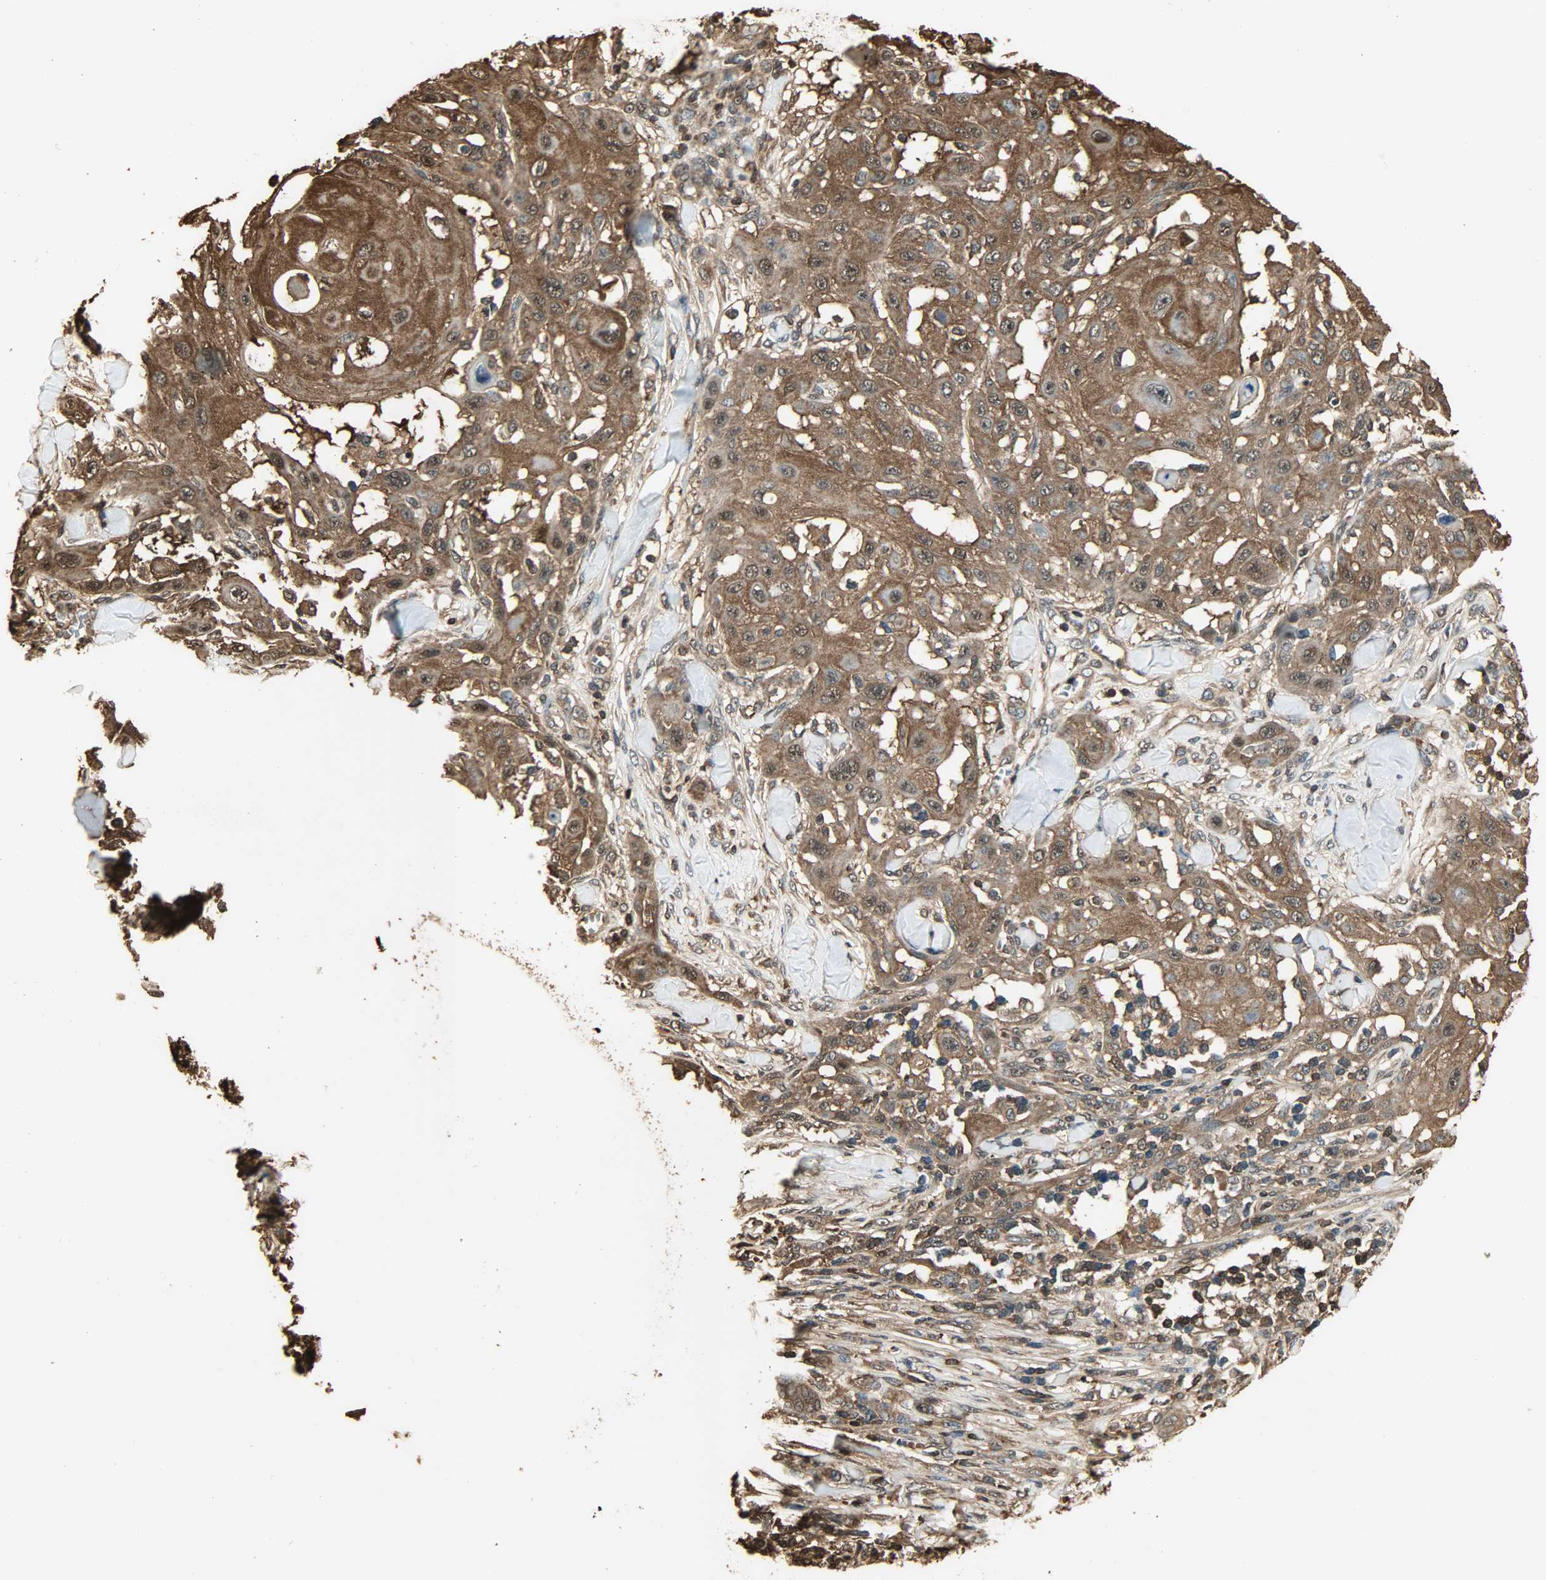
{"staining": {"intensity": "strong", "quantity": ">75%", "location": "cytoplasmic/membranous,nuclear"}, "tissue": "skin cancer", "cell_type": "Tumor cells", "image_type": "cancer", "snomed": [{"axis": "morphology", "description": "Squamous cell carcinoma, NOS"}, {"axis": "topography", "description": "Skin"}], "caption": "Skin squamous cell carcinoma stained for a protein exhibits strong cytoplasmic/membranous and nuclear positivity in tumor cells. (brown staining indicates protein expression, while blue staining denotes nuclei).", "gene": "YWHAZ", "patient": {"sex": "male", "age": 24}}